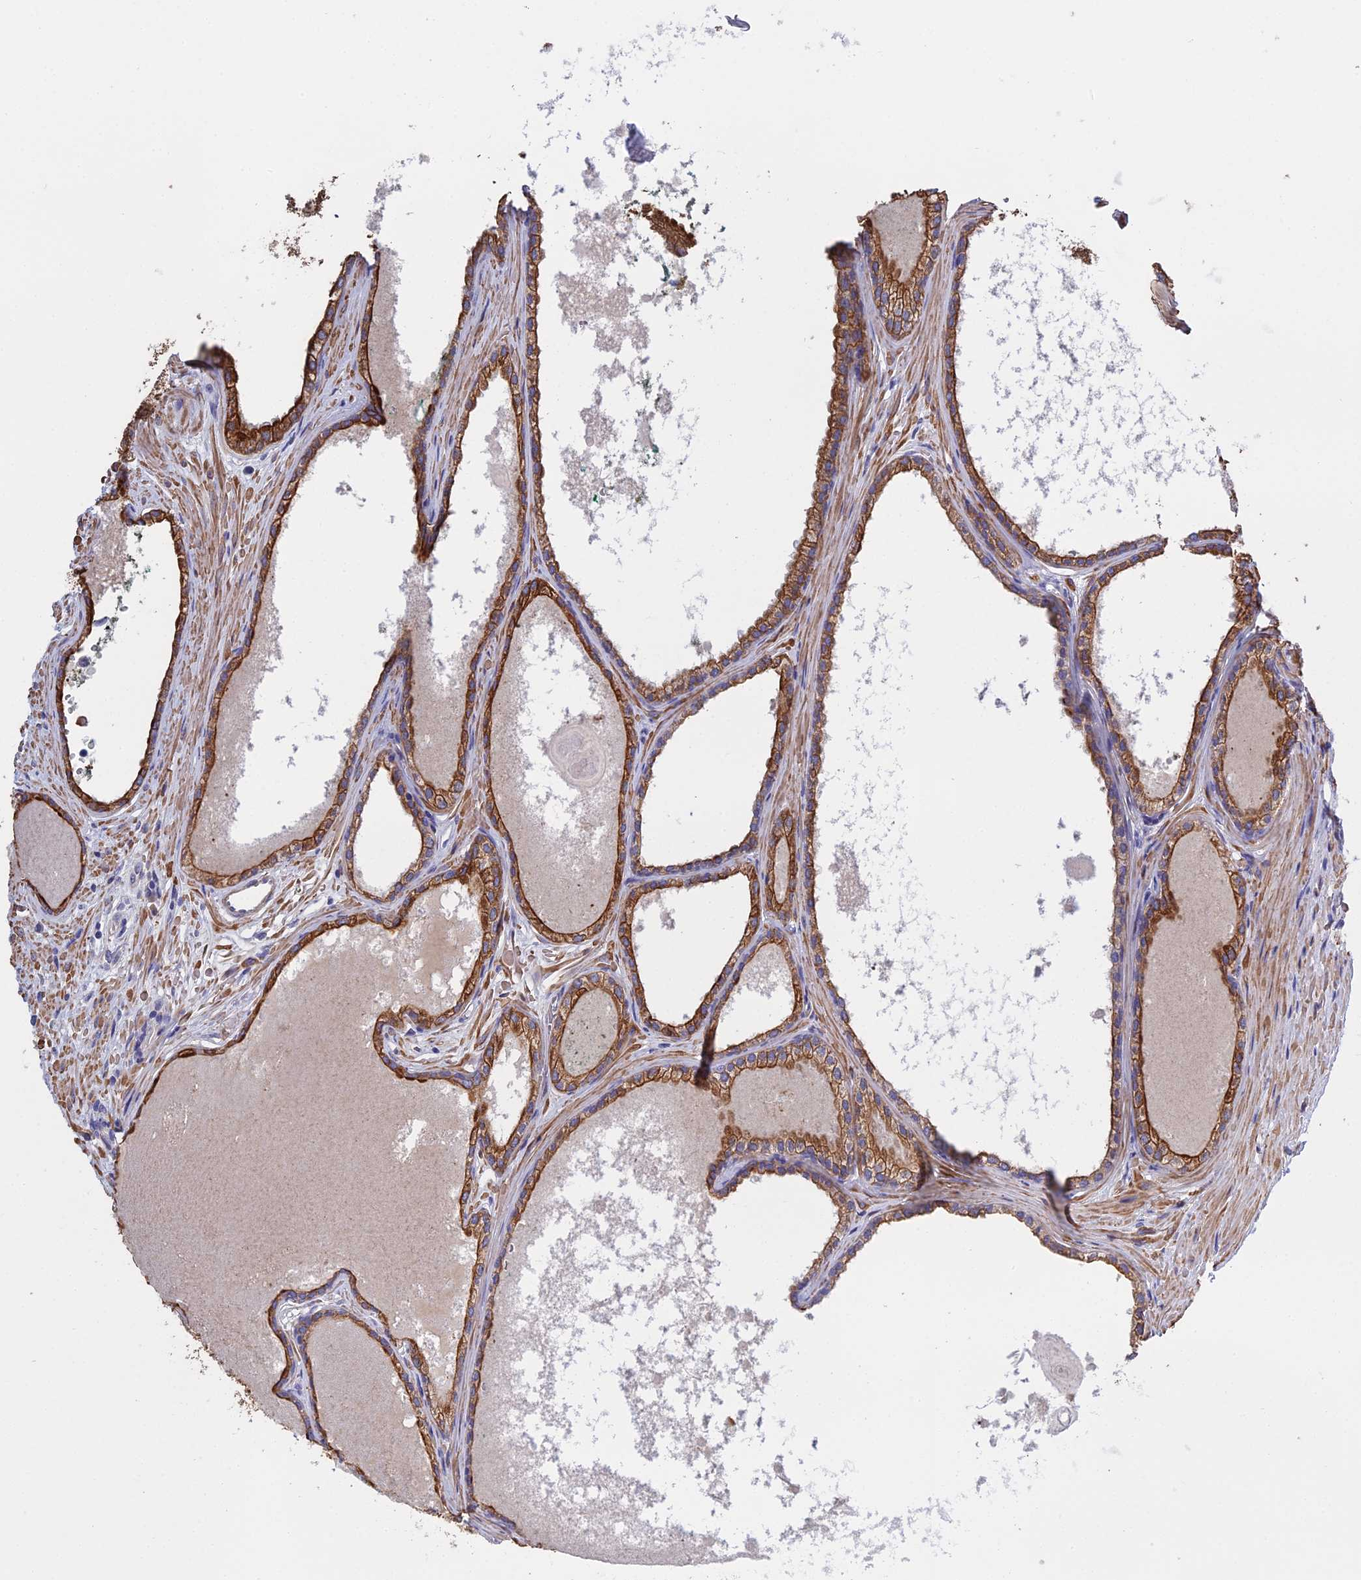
{"staining": {"intensity": "strong", "quantity": ">75%", "location": "cytoplasmic/membranous"}, "tissue": "prostate cancer", "cell_type": "Tumor cells", "image_type": "cancer", "snomed": [{"axis": "morphology", "description": "Adenocarcinoma, Low grade"}, {"axis": "topography", "description": "Prostate"}], "caption": "Tumor cells show strong cytoplasmic/membranous staining in about >75% of cells in prostate cancer (adenocarcinoma (low-grade)).", "gene": "LZTS2", "patient": {"sex": "male", "age": 69}}